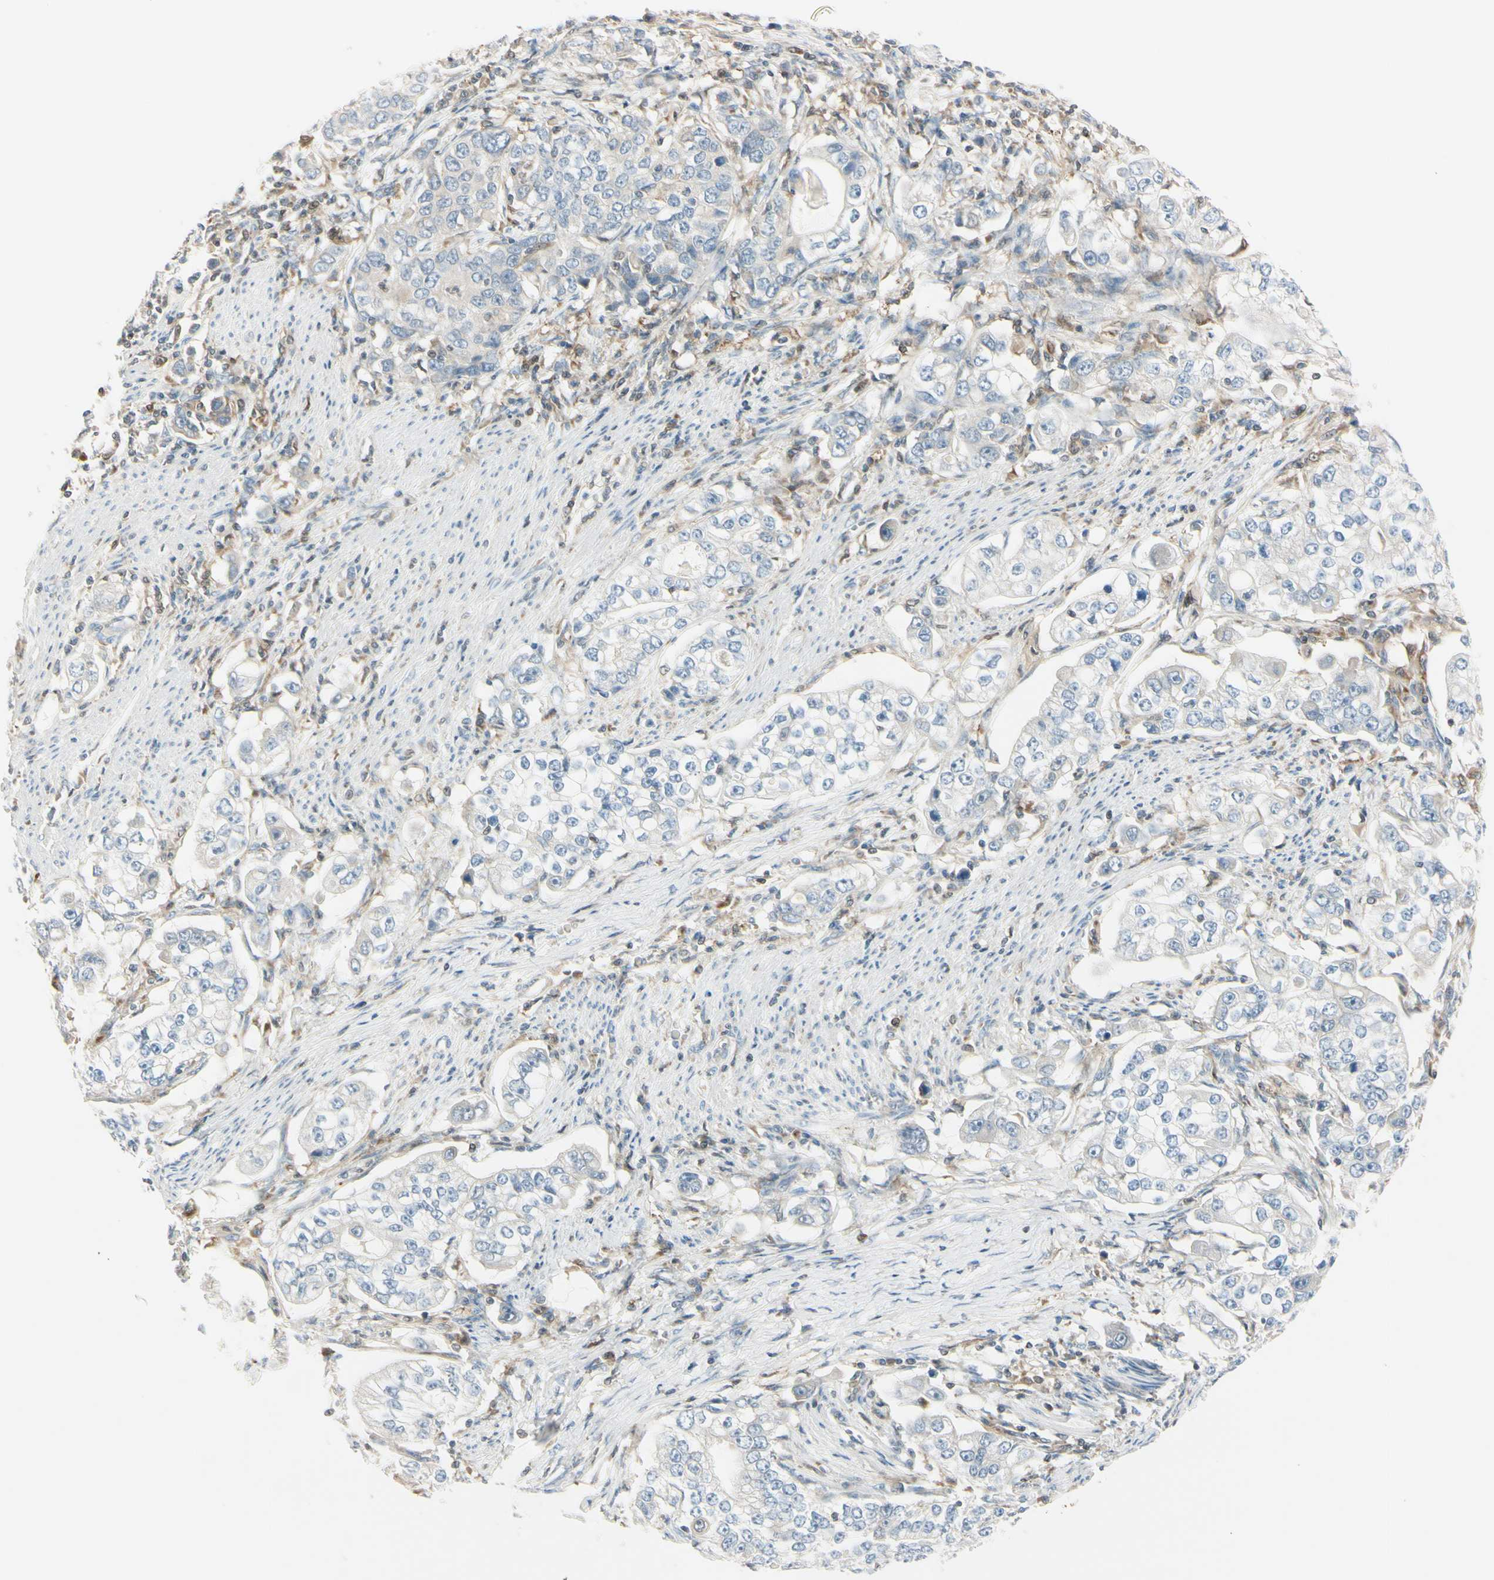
{"staining": {"intensity": "weak", "quantity": "25%-75%", "location": "cytoplasmic/membranous"}, "tissue": "stomach cancer", "cell_type": "Tumor cells", "image_type": "cancer", "snomed": [{"axis": "morphology", "description": "Adenocarcinoma, NOS"}, {"axis": "topography", "description": "Stomach, lower"}], "caption": "Protein analysis of stomach adenocarcinoma tissue demonstrates weak cytoplasmic/membranous positivity in approximately 25%-75% of tumor cells. (IHC, brightfield microscopy, high magnification).", "gene": "CYRIB", "patient": {"sex": "female", "age": 72}}